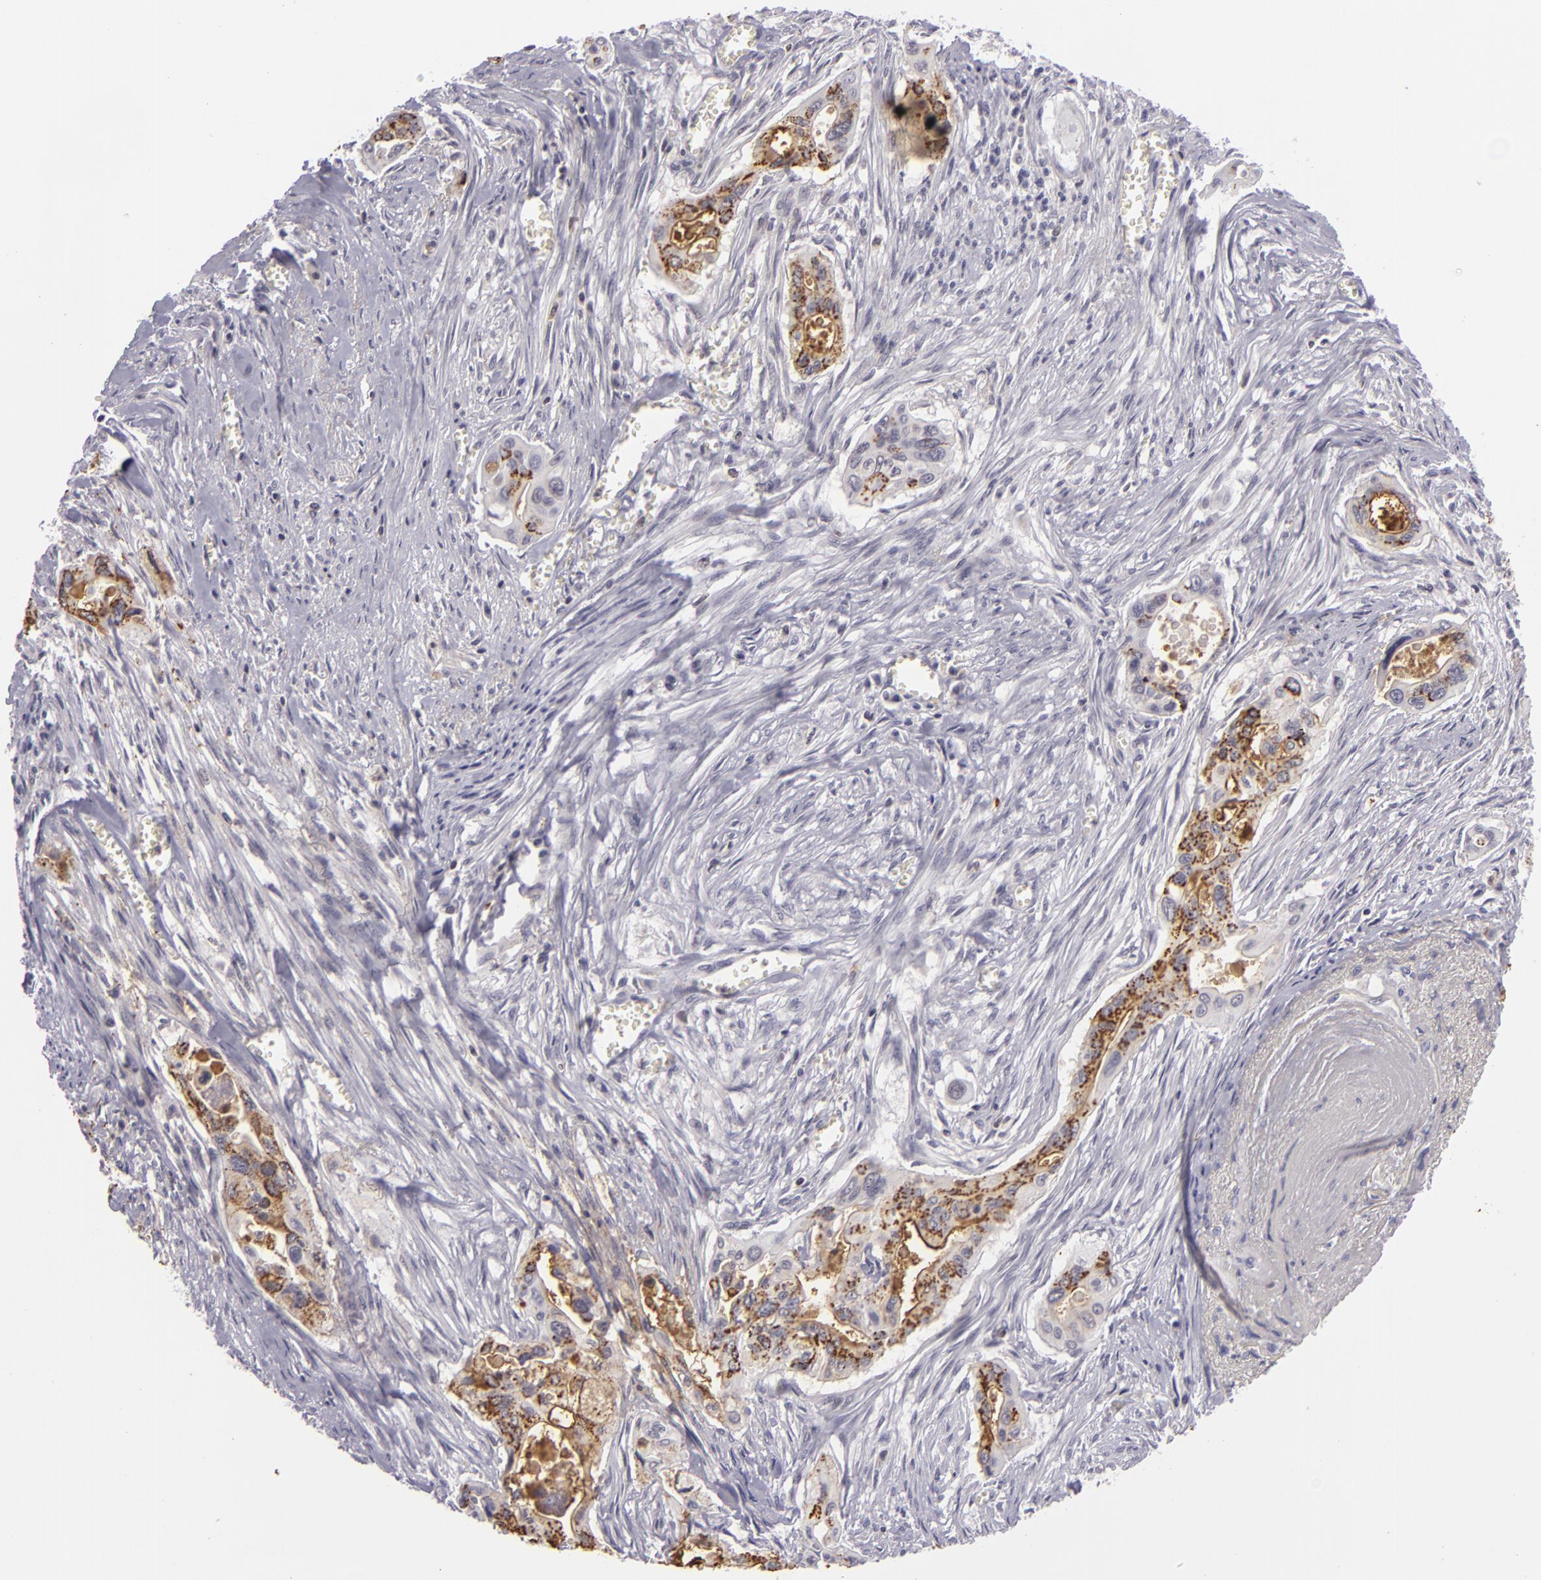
{"staining": {"intensity": "moderate", "quantity": ">75%", "location": "cytoplasmic/membranous"}, "tissue": "pancreatic cancer", "cell_type": "Tumor cells", "image_type": "cancer", "snomed": [{"axis": "morphology", "description": "Adenocarcinoma, NOS"}, {"axis": "topography", "description": "Pancreas"}], "caption": "High-magnification brightfield microscopy of pancreatic cancer (adenocarcinoma) stained with DAB (brown) and counterstained with hematoxylin (blue). tumor cells exhibit moderate cytoplasmic/membranous staining is present in about>75% of cells.", "gene": "KCNAB2", "patient": {"sex": "male", "age": 77}}